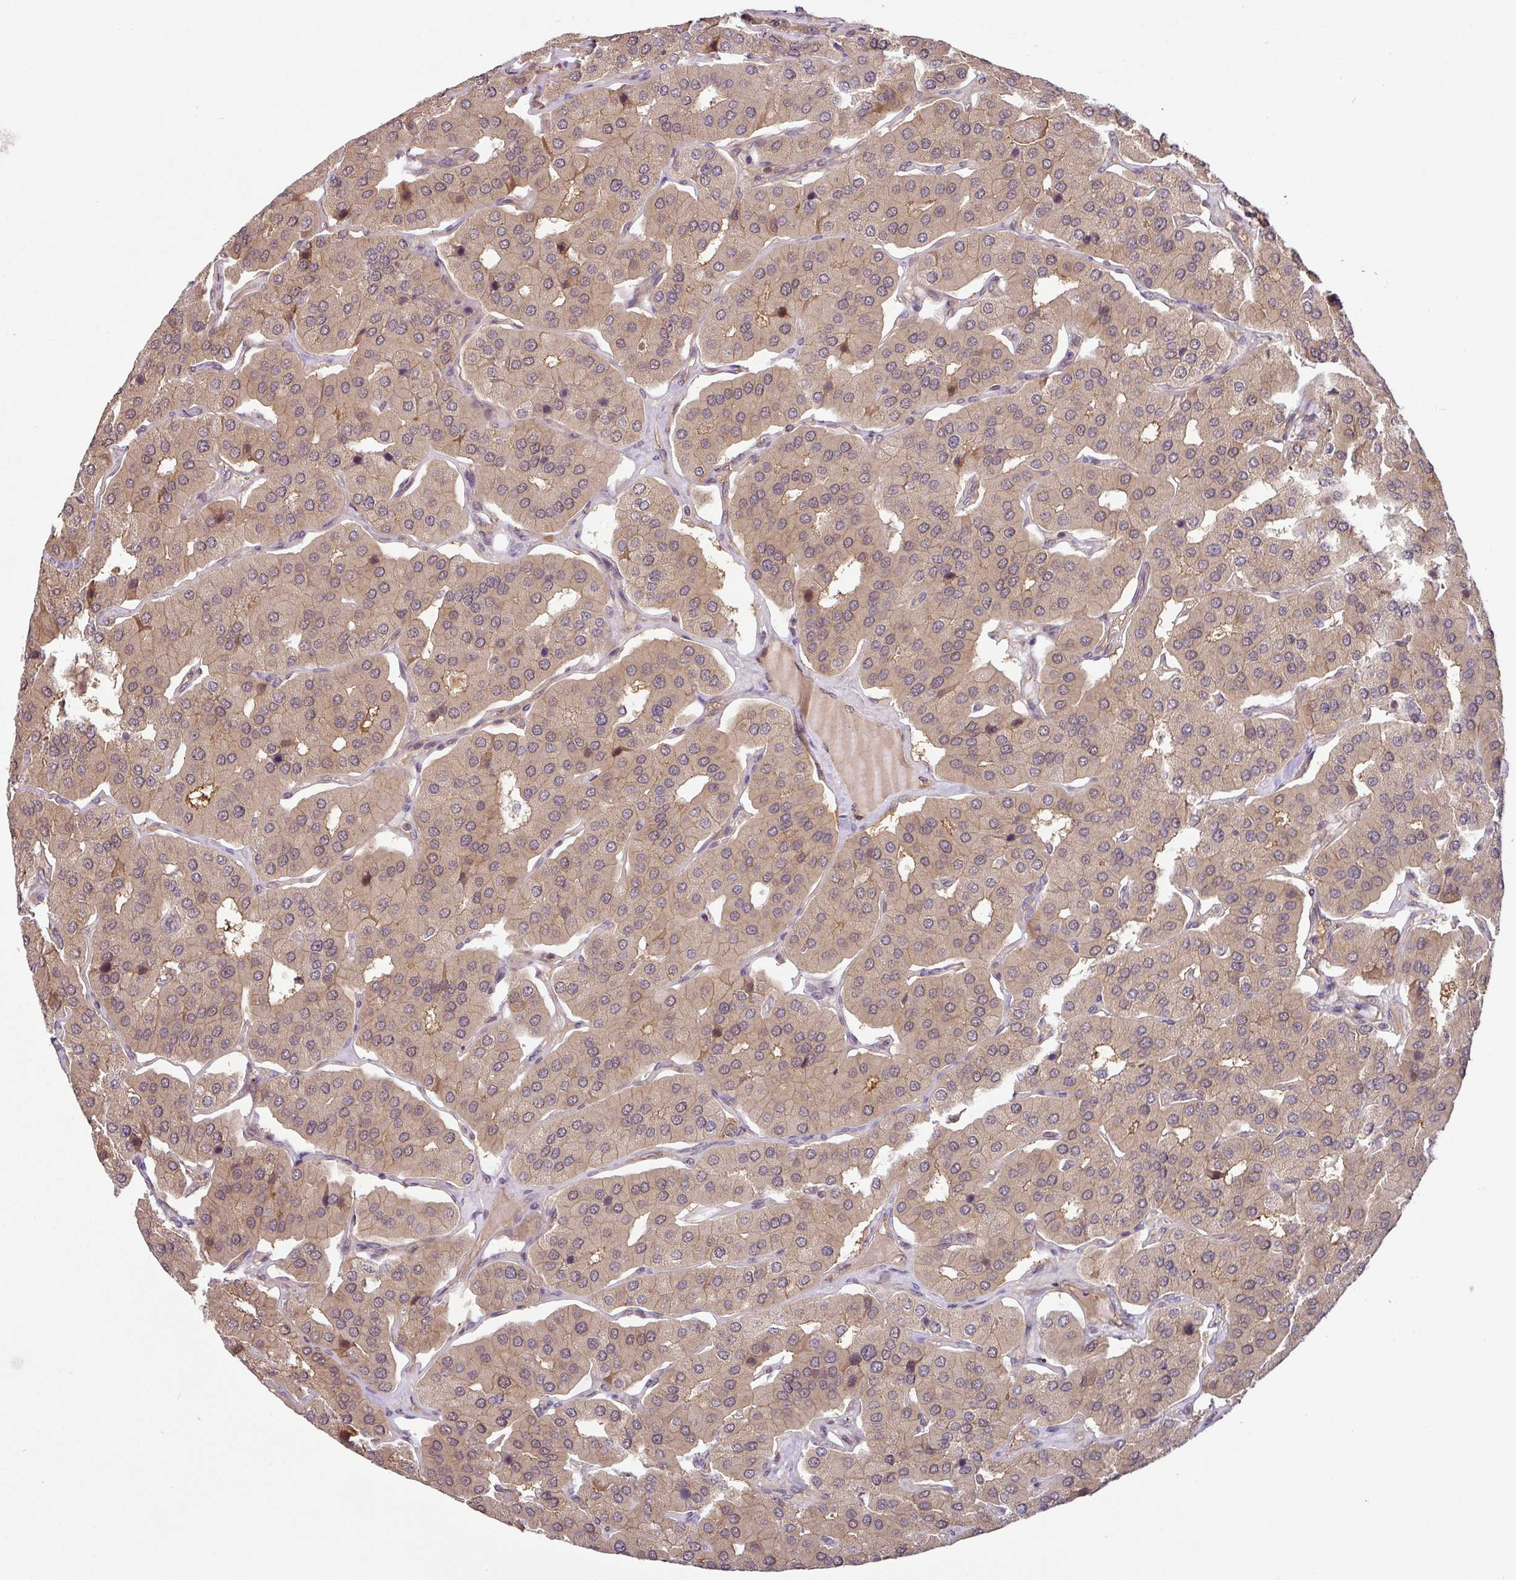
{"staining": {"intensity": "weak", "quantity": "<25%", "location": "cytoplasmic/membranous"}, "tissue": "parathyroid gland", "cell_type": "Glandular cells", "image_type": "normal", "snomed": [{"axis": "morphology", "description": "Normal tissue, NOS"}, {"axis": "morphology", "description": "Adenoma, NOS"}, {"axis": "topography", "description": "Parathyroid gland"}], "caption": "Glandular cells show no significant staining in unremarkable parathyroid gland. The staining is performed using DAB brown chromogen with nuclei counter-stained in using hematoxylin.", "gene": "SHB", "patient": {"sex": "female", "age": 86}}